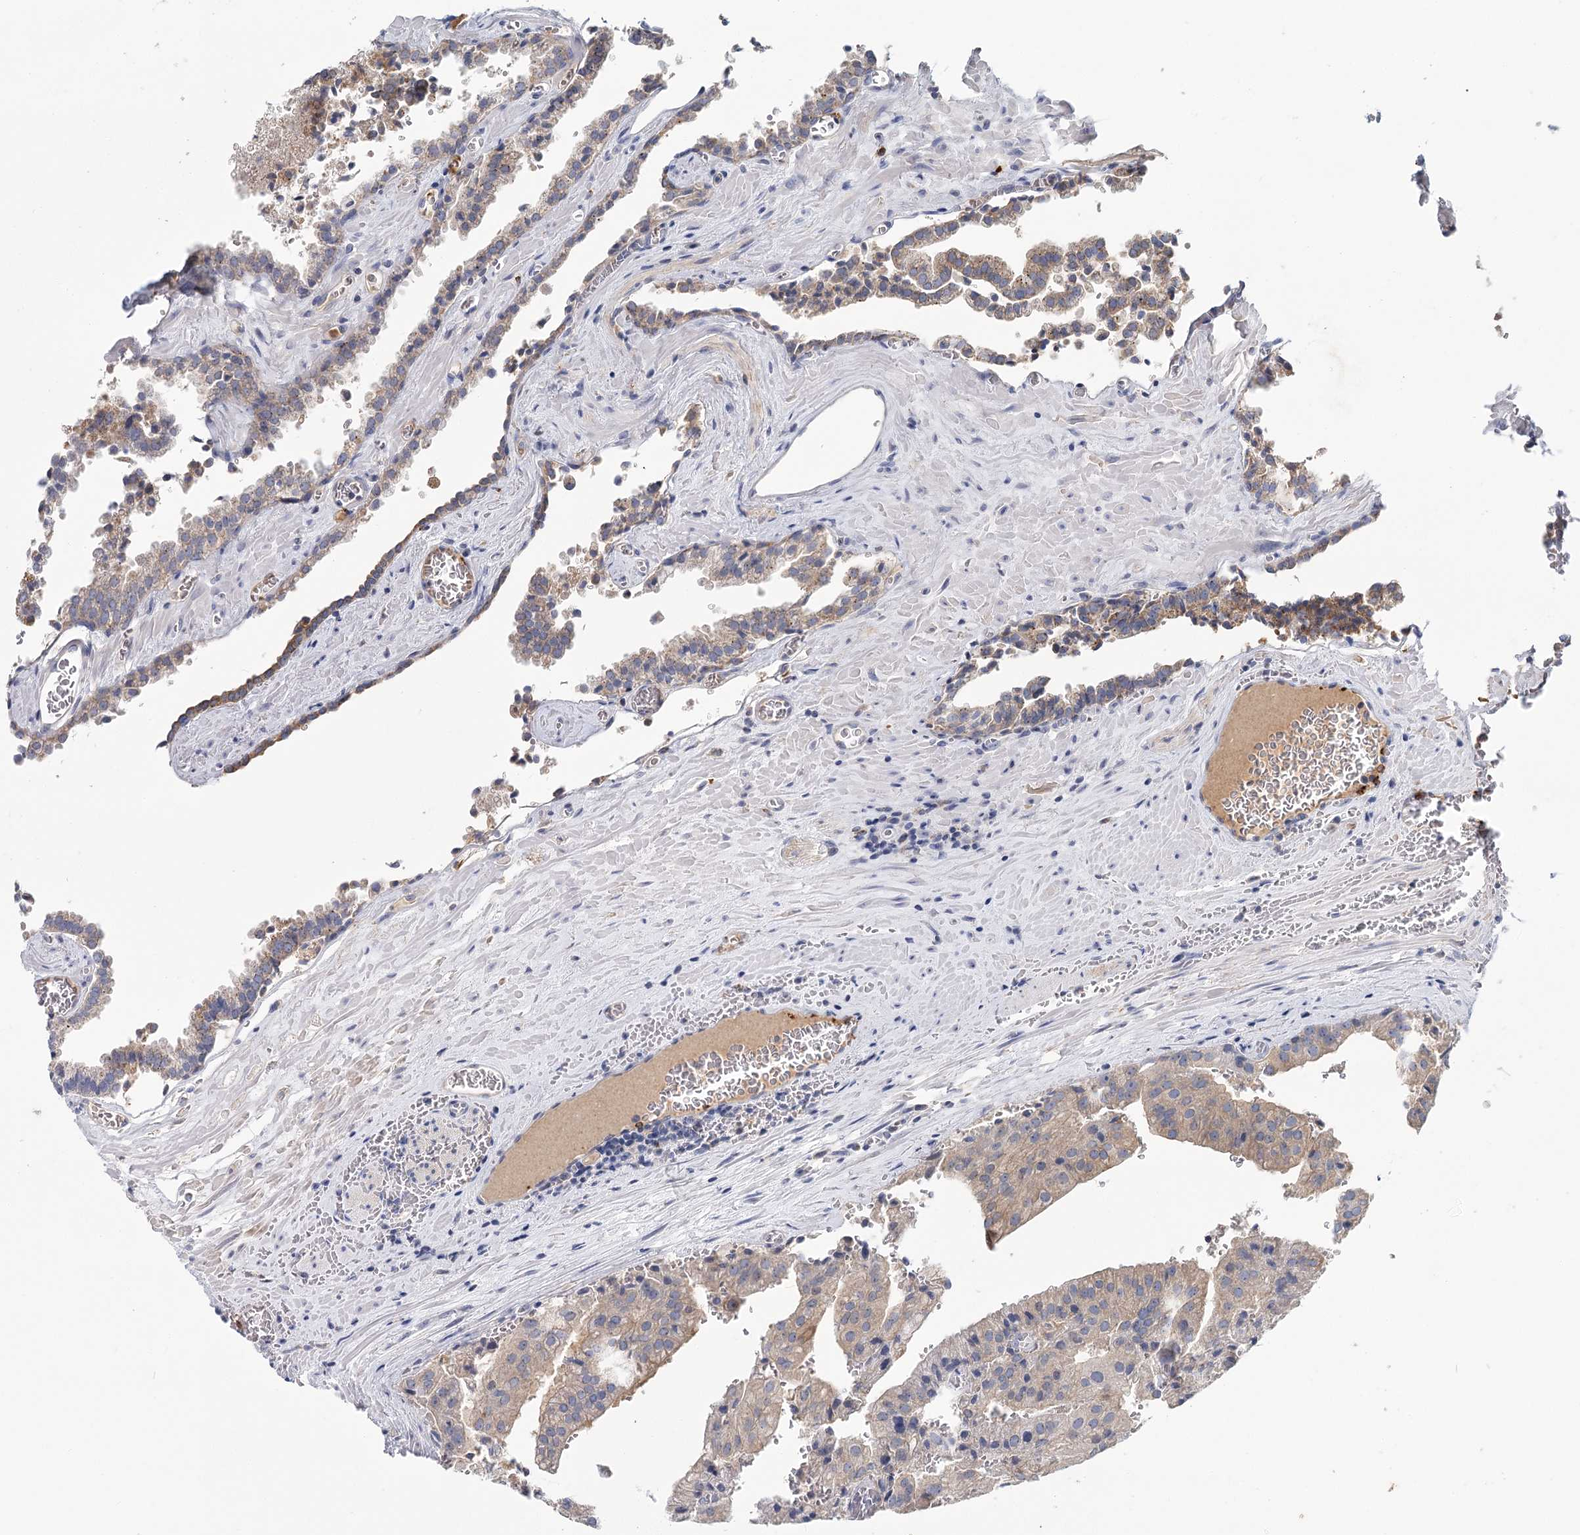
{"staining": {"intensity": "weak", "quantity": "25%-75%", "location": "cytoplasmic/membranous"}, "tissue": "prostate cancer", "cell_type": "Tumor cells", "image_type": "cancer", "snomed": [{"axis": "morphology", "description": "Adenocarcinoma, High grade"}, {"axis": "topography", "description": "Prostate"}], "caption": "High-power microscopy captured an immunohistochemistry histopathology image of prostate cancer (adenocarcinoma (high-grade)), revealing weak cytoplasmic/membranous staining in about 25%-75% of tumor cells. (brown staining indicates protein expression, while blue staining denotes nuclei).", "gene": "ARHGAP44", "patient": {"sex": "male", "age": 68}}